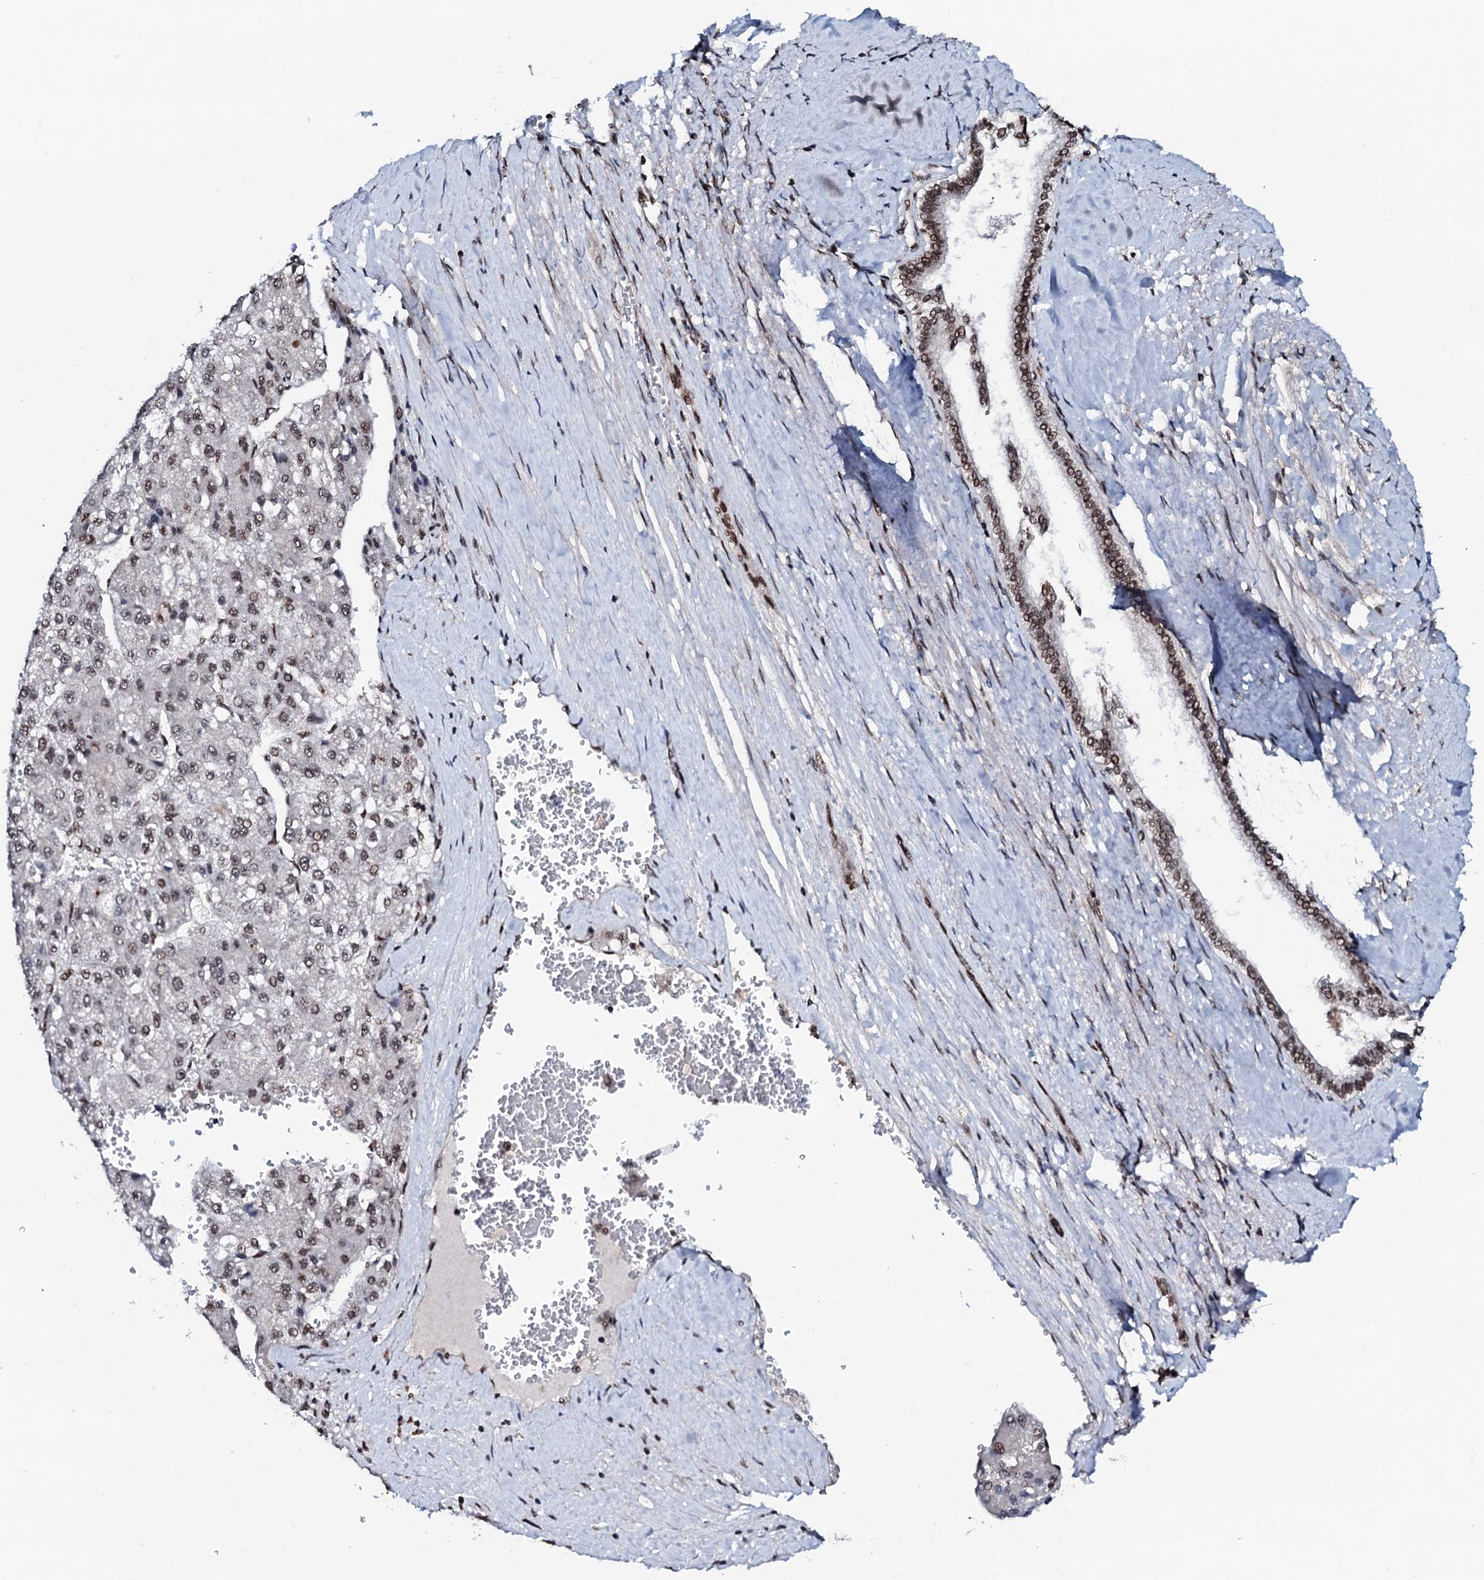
{"staining": {"intensity": "moderate", "quantity": ">75%", "location": "nuclear"}, "tissue": "liver cancer", "cell_type": "Tumor cells", "image_type": "cancer", "snomed": [{"axis": "morphology", "description": "Carcinoma, Hepatocellular, NOS"}, {"axis": "topography", "description": "Liver"}], "caption": "A photomicrograph of human liver cancer (hepatocellular carcinoma) stained for a protein demonstrates moderate nuclear brown staining in tumor cells.", "gene": "PRPF18", "patient": {"sex": "female", "age": 73}}